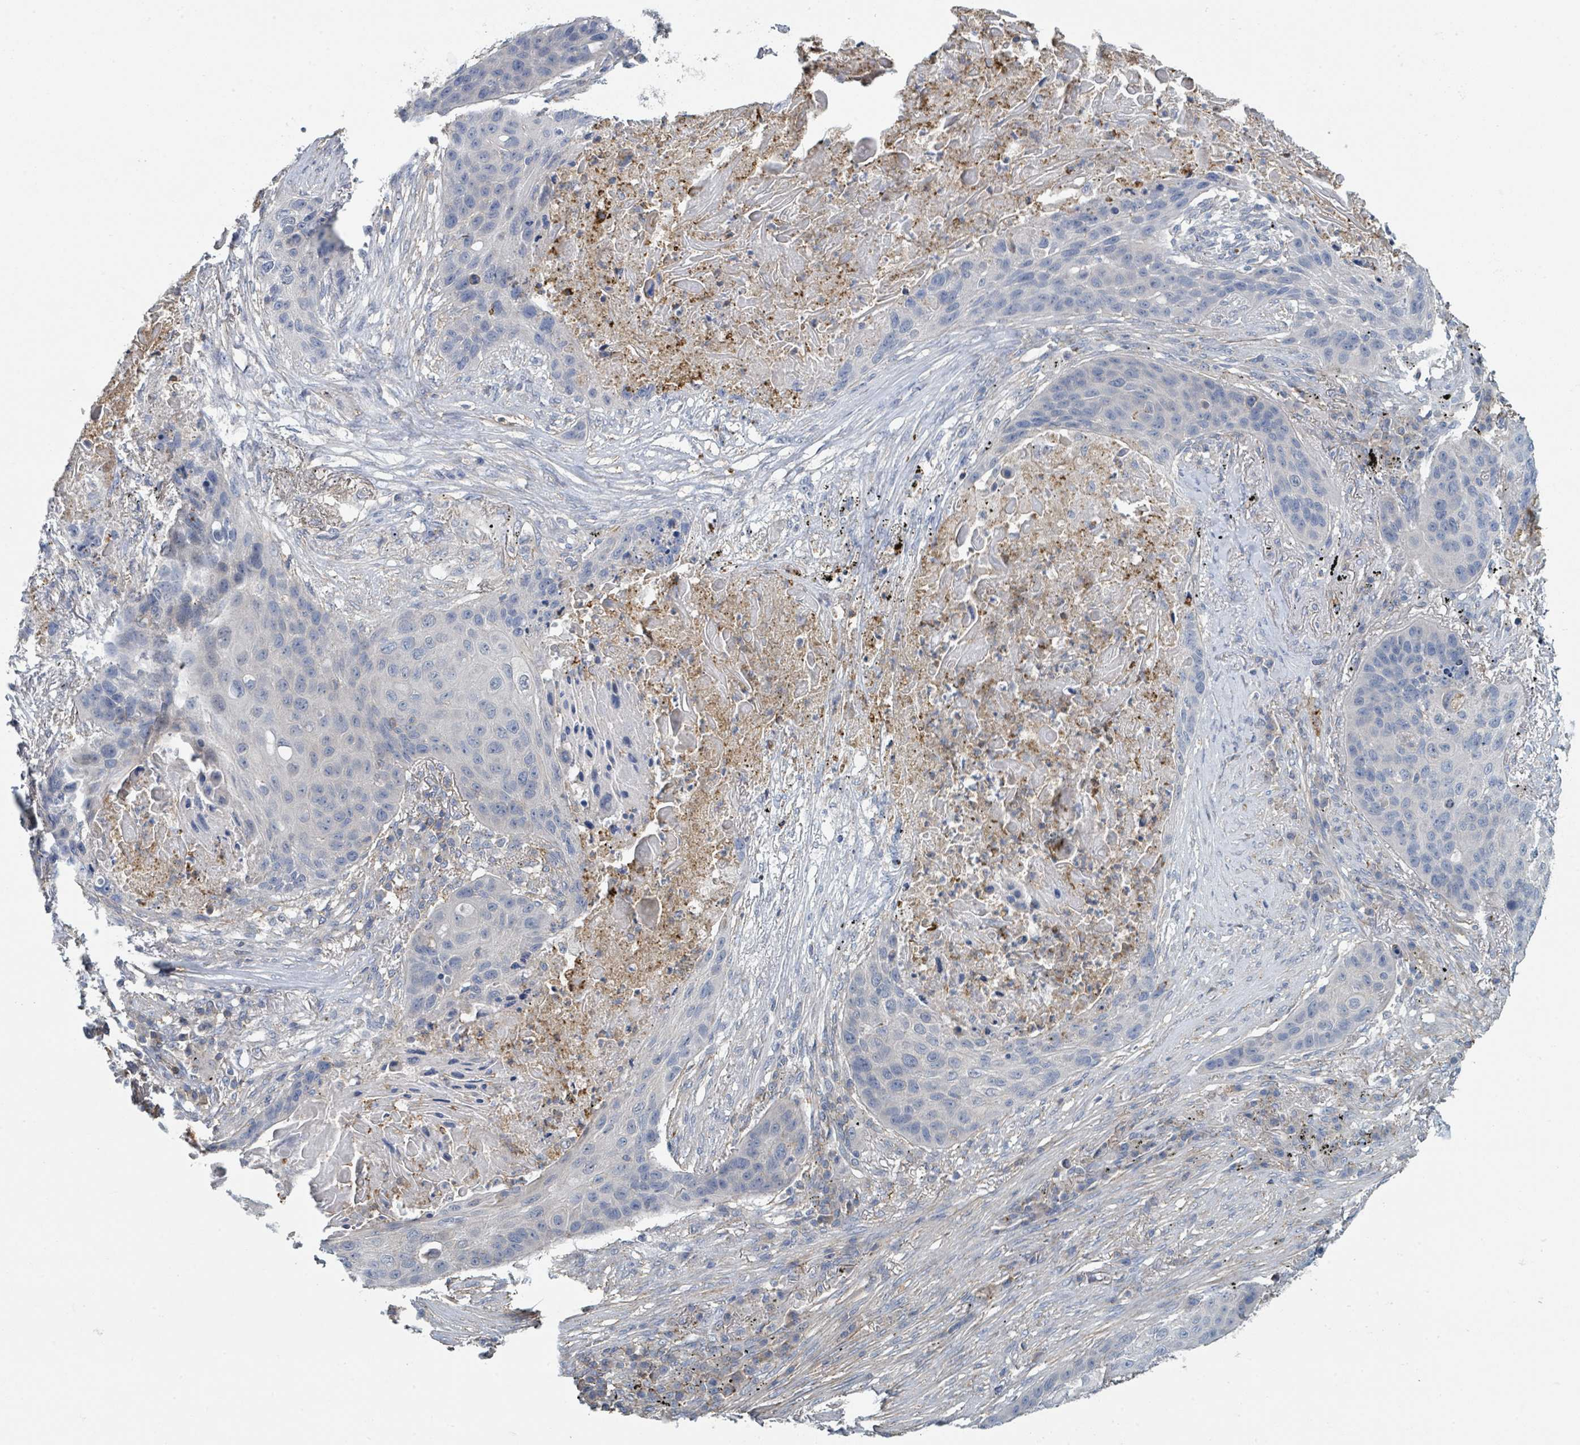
{"staining": {"intensity": "negative", "quantity": "none", "location": "none"}, "tissue": "lung cancer", "cell_type": "Tumor cells", "image_type": "cancer", "snomed": [{"axis": "morphology", "description": "Squamous cell carcinoma, NOS"}, {"axis": "topography", "description": "Lung"}], "caption": "The immunohistochemistry (IHC) photomicrograph has no significant positivity in tumor cells of lung cancer tissue.", "gene": "LRRC42", "patient": {"sex": "female", "age": 63}}